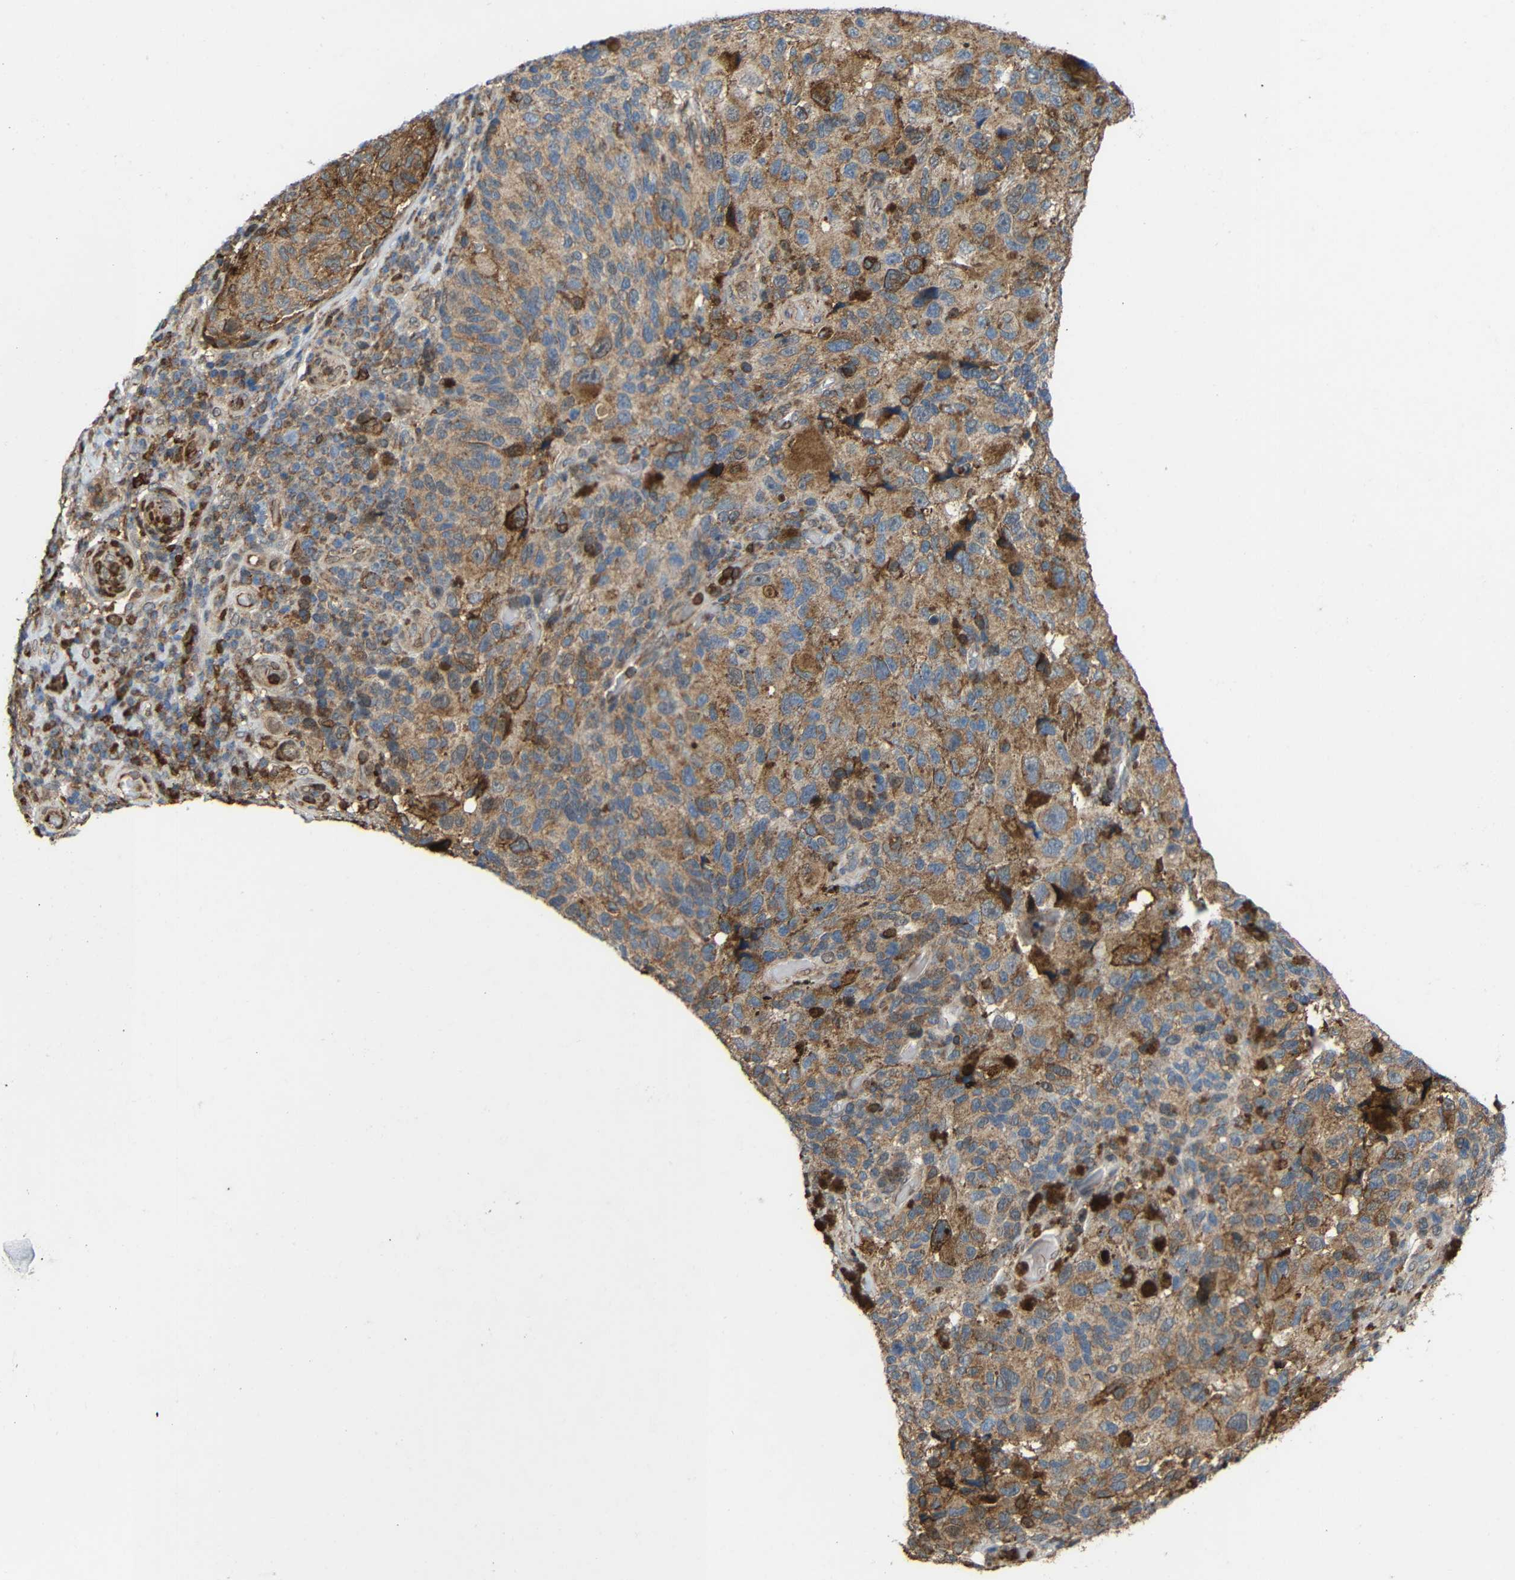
{"staining": {"intensity": "moderate", "quantity": ">75%", "location": "cytoplasmic/membranous"}, "tissue": "melanoma", "cell_type": "Tumor cells", "image_type": "cancer", "snomed": [{"axis": "morphology", "description": "Malignant melanoma, NOS"}, {"axis": "topography", "description": "Skin"}], "caption": "Approximately >75% of tumor cells in human malignant melanoma display moderate cytoplasmic/membranous protein positivity as visualized by brown immunohistochemical staining.", "gene": "C1GALT1", "patient": {"sex": "female", "age": 73}}